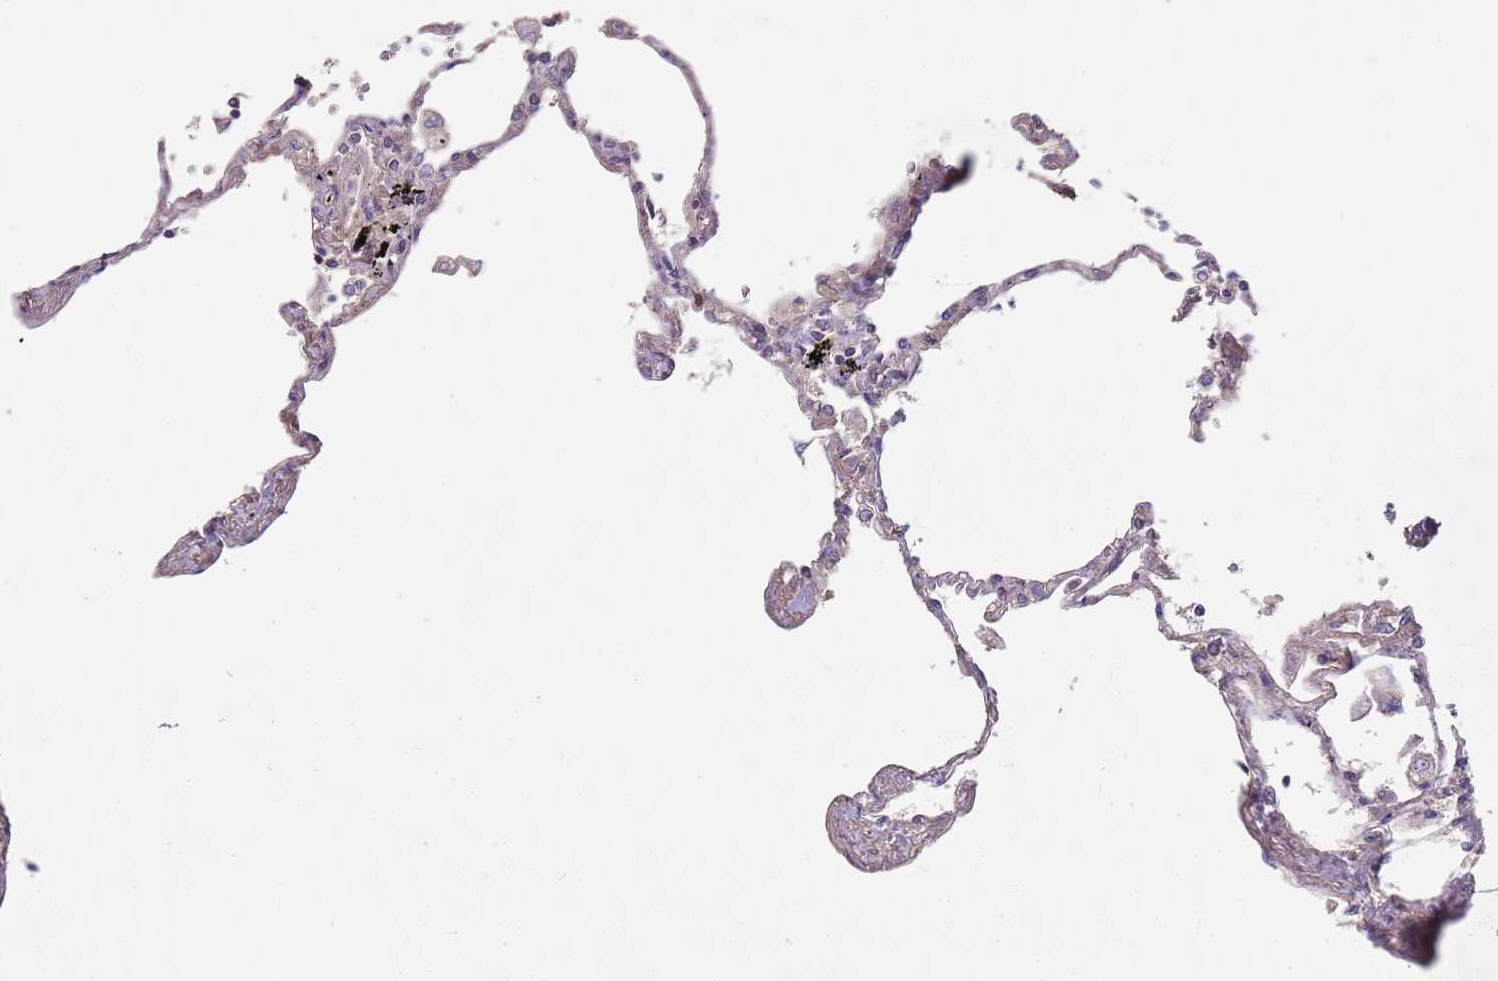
{"staining": {"intensity": "negative", "quantity": "none", "location": "none"}, "tissue": "lung", "cell_type": "Alveolar cells", "image_type": "normal", "snomed": [{"axis": "morphology", "description": "Normal tissue, NOS"}, {"axis": "topography", "description": "Lung"}], "caption": "The immunohistochemistry photomicrograph has no significant staining in alveolar cells of lung.", "gene": "MEI1", "patient": {"sex": "female", "age": 67}}